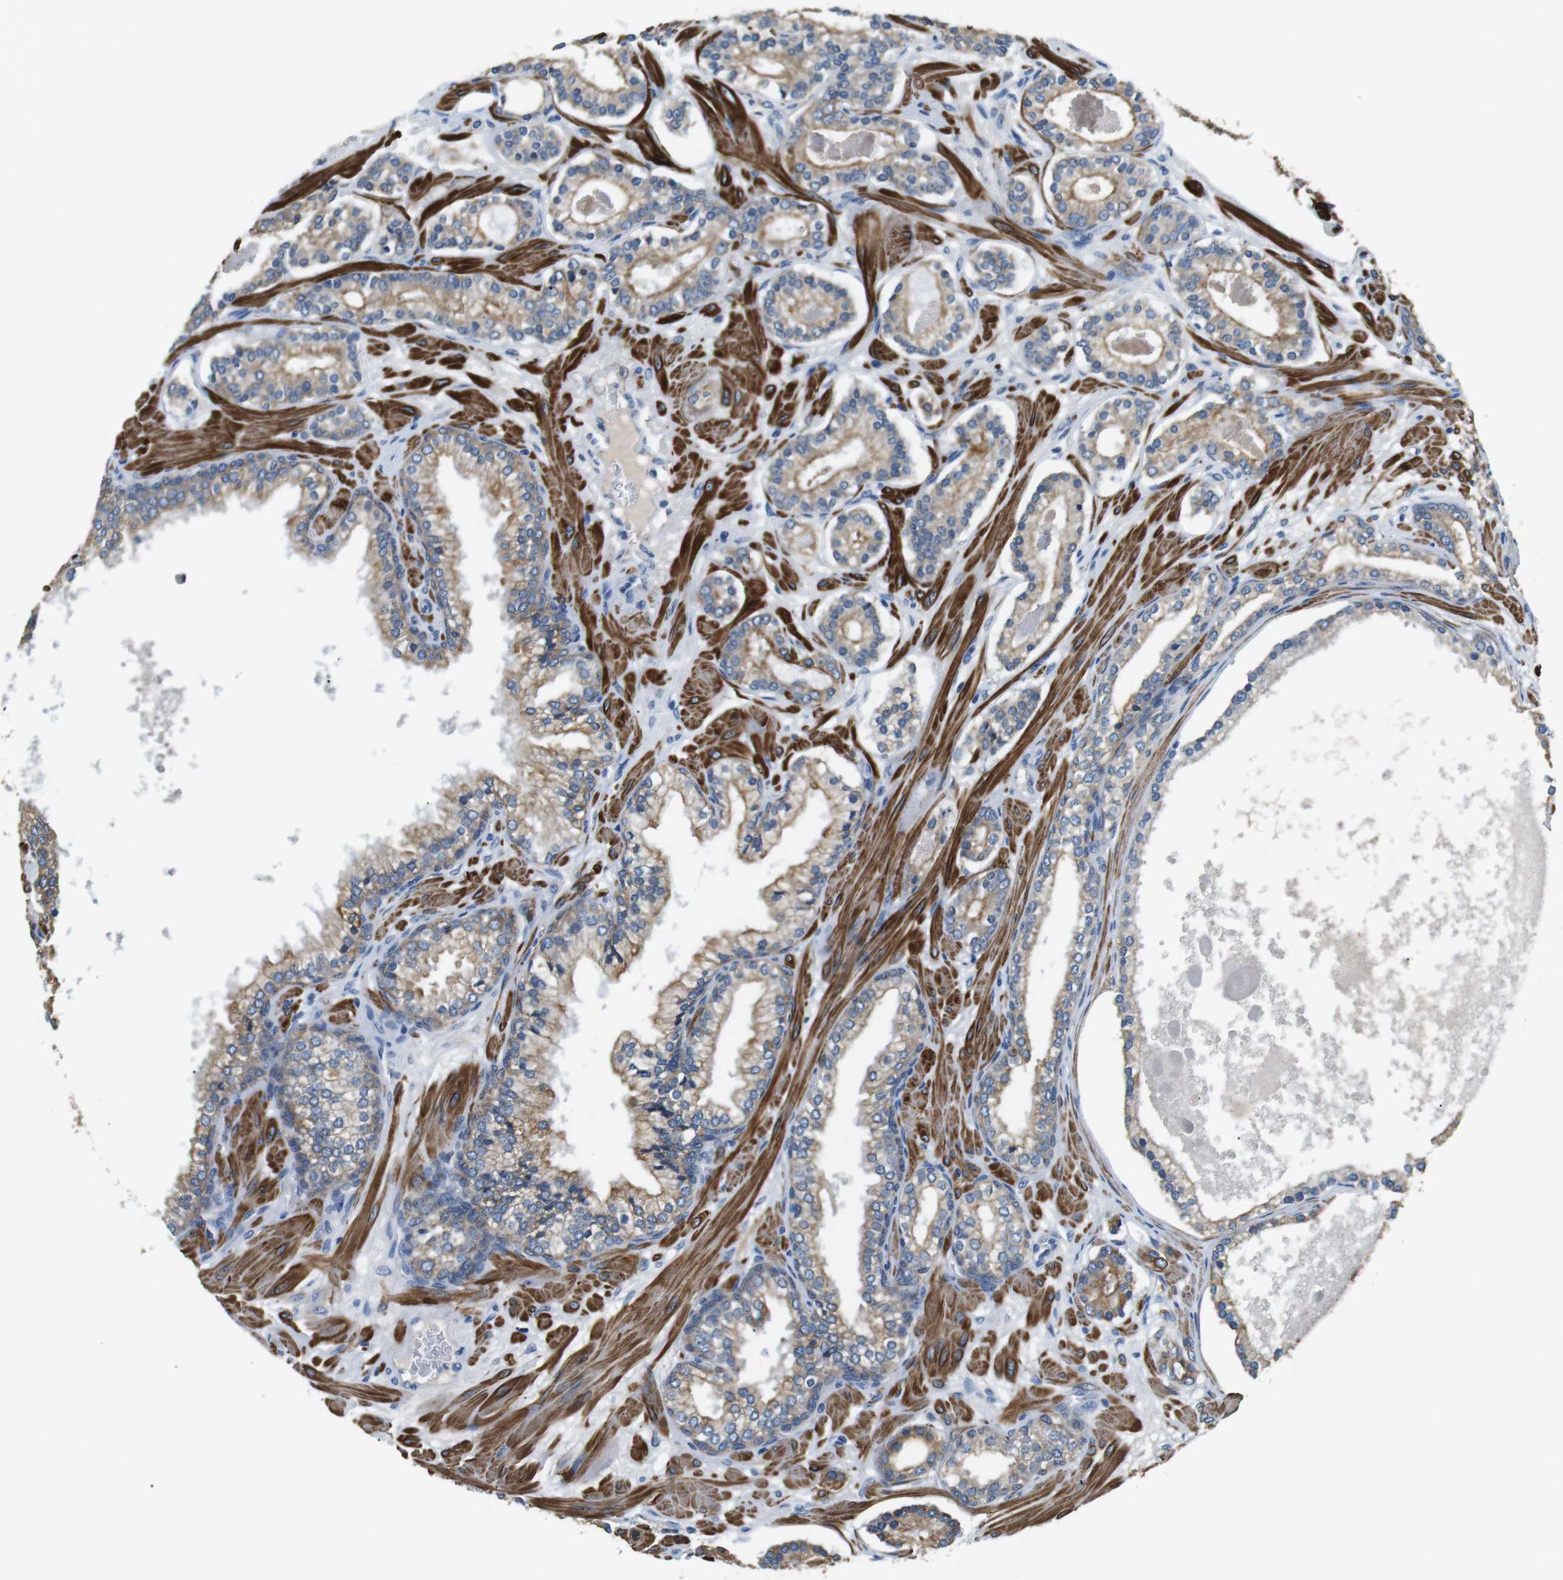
{"staining": {"intensity": "moderate", "quantity": ">75%", "location": "cytoplasmic/membranous"}, "tissue": "prostate cancer", "cell_type": "Tumor cells", "image_type": "cancer", "snomed": [{"axis": "morphology", "description": "Adenocarcinoma, Low grade"}, {"axis": "topography", "description": "Prostate"}], "caption": "This is a micrograph of immunohistochemistry (IHC) staining of prostate cancer (low-grade adenocarcinoma), which shows moderate positivity in the cytoplasmic/membranous of tumor cells.", "gene": "UNC5CL", "patient": {"sex": "male", "age": 63}}